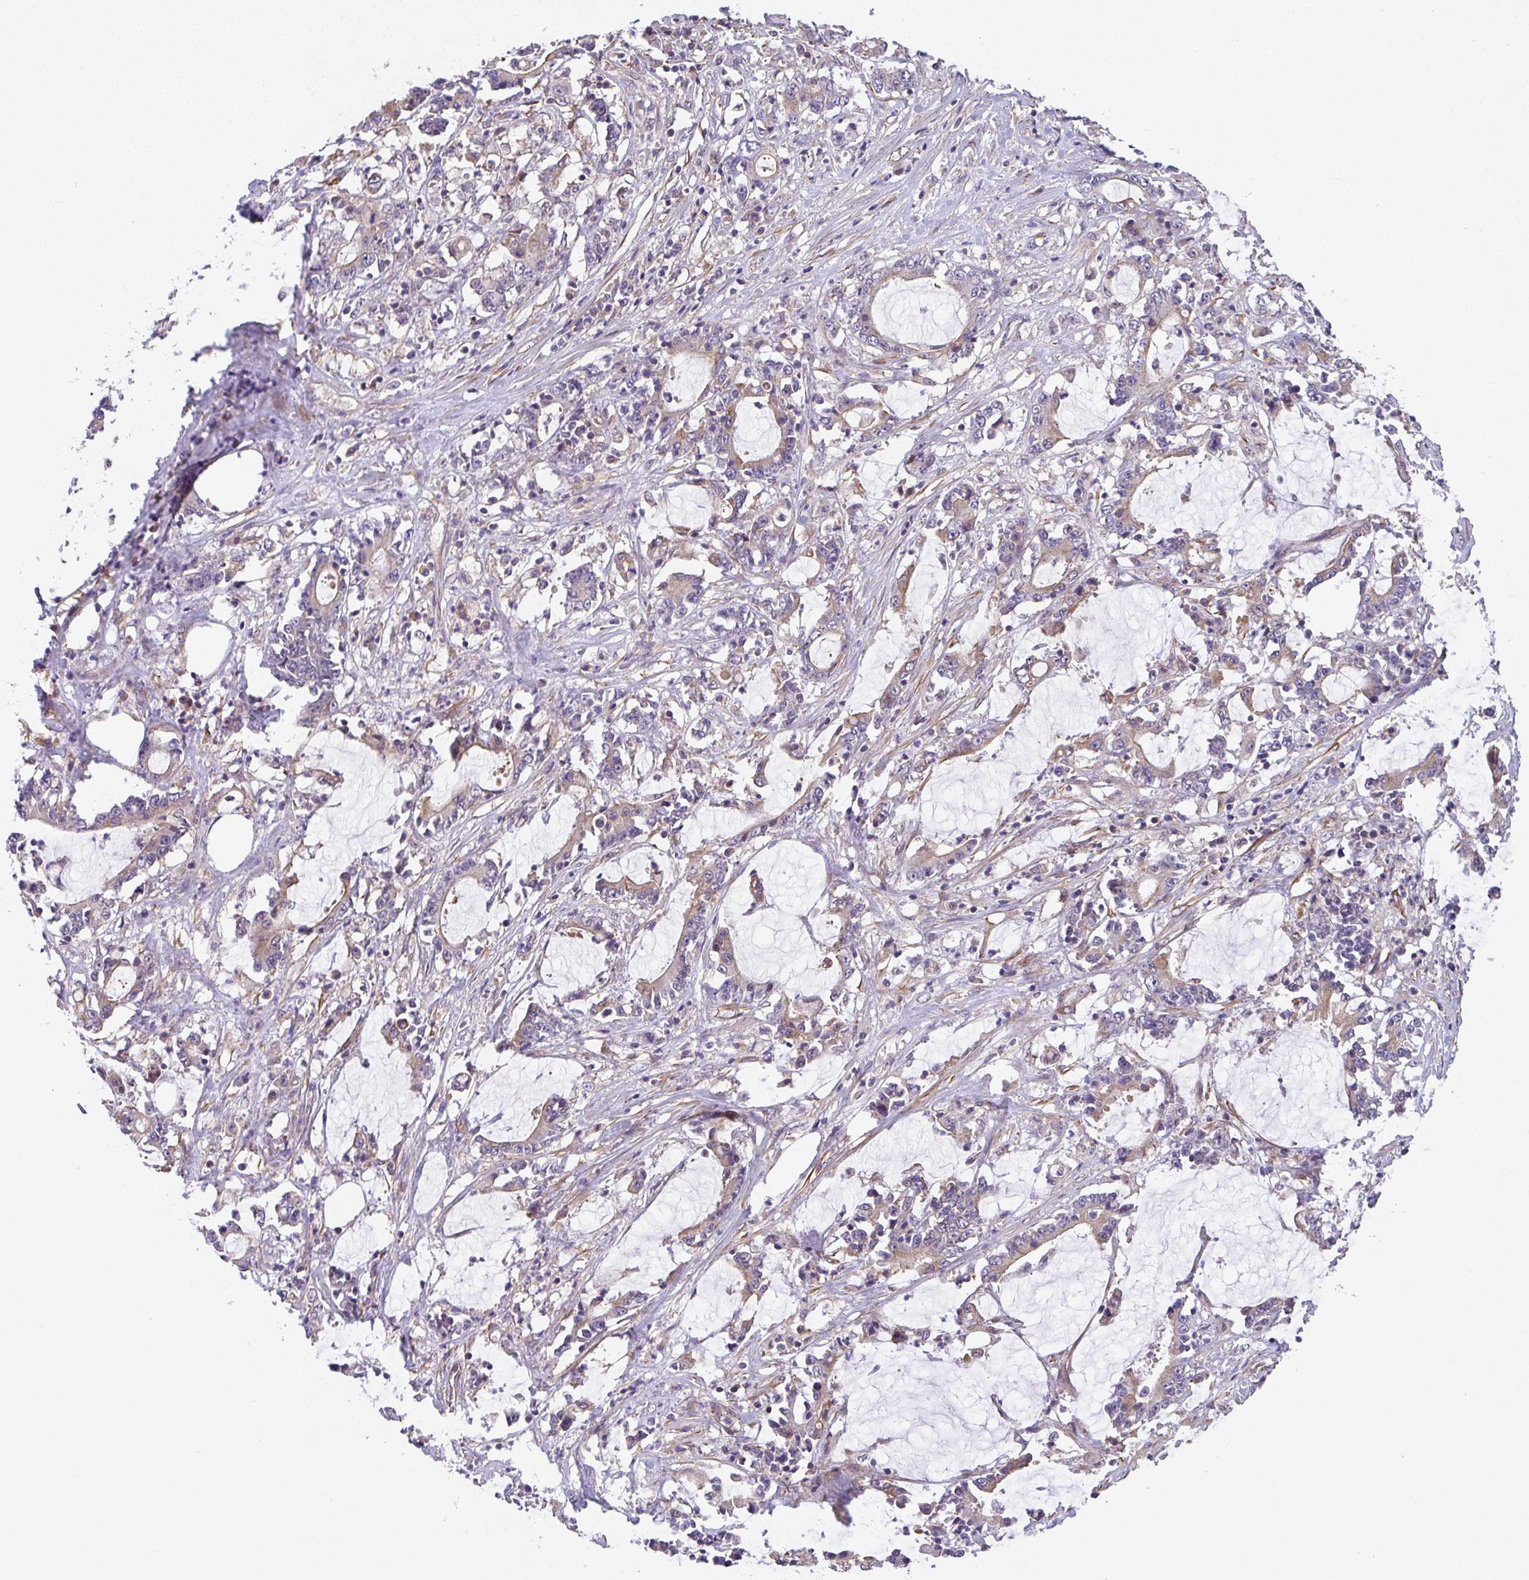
{"staining": {"intensity": "moderate", "quantity": ">75%", "location": "cytoplasmic/membranous"}, "tissue": "stomach cancer", "cell_type": "Tumor cells", "image_type": "cancer", "snomed": [{"axis": "morphology", "description": "Adenocarcinoma, NOS"}, {"axis": "topography", "description": "Stomach, upper"}], "caption": "A high-resolution image shows immunohistochemistry staining of stomach adenocarcinoma, which exhibits moderate cytoplasmic/membranous expression in about >75% of tumor cells.", "gene": "ZNF696", "patient": {"sex": "male", "age": 68}}